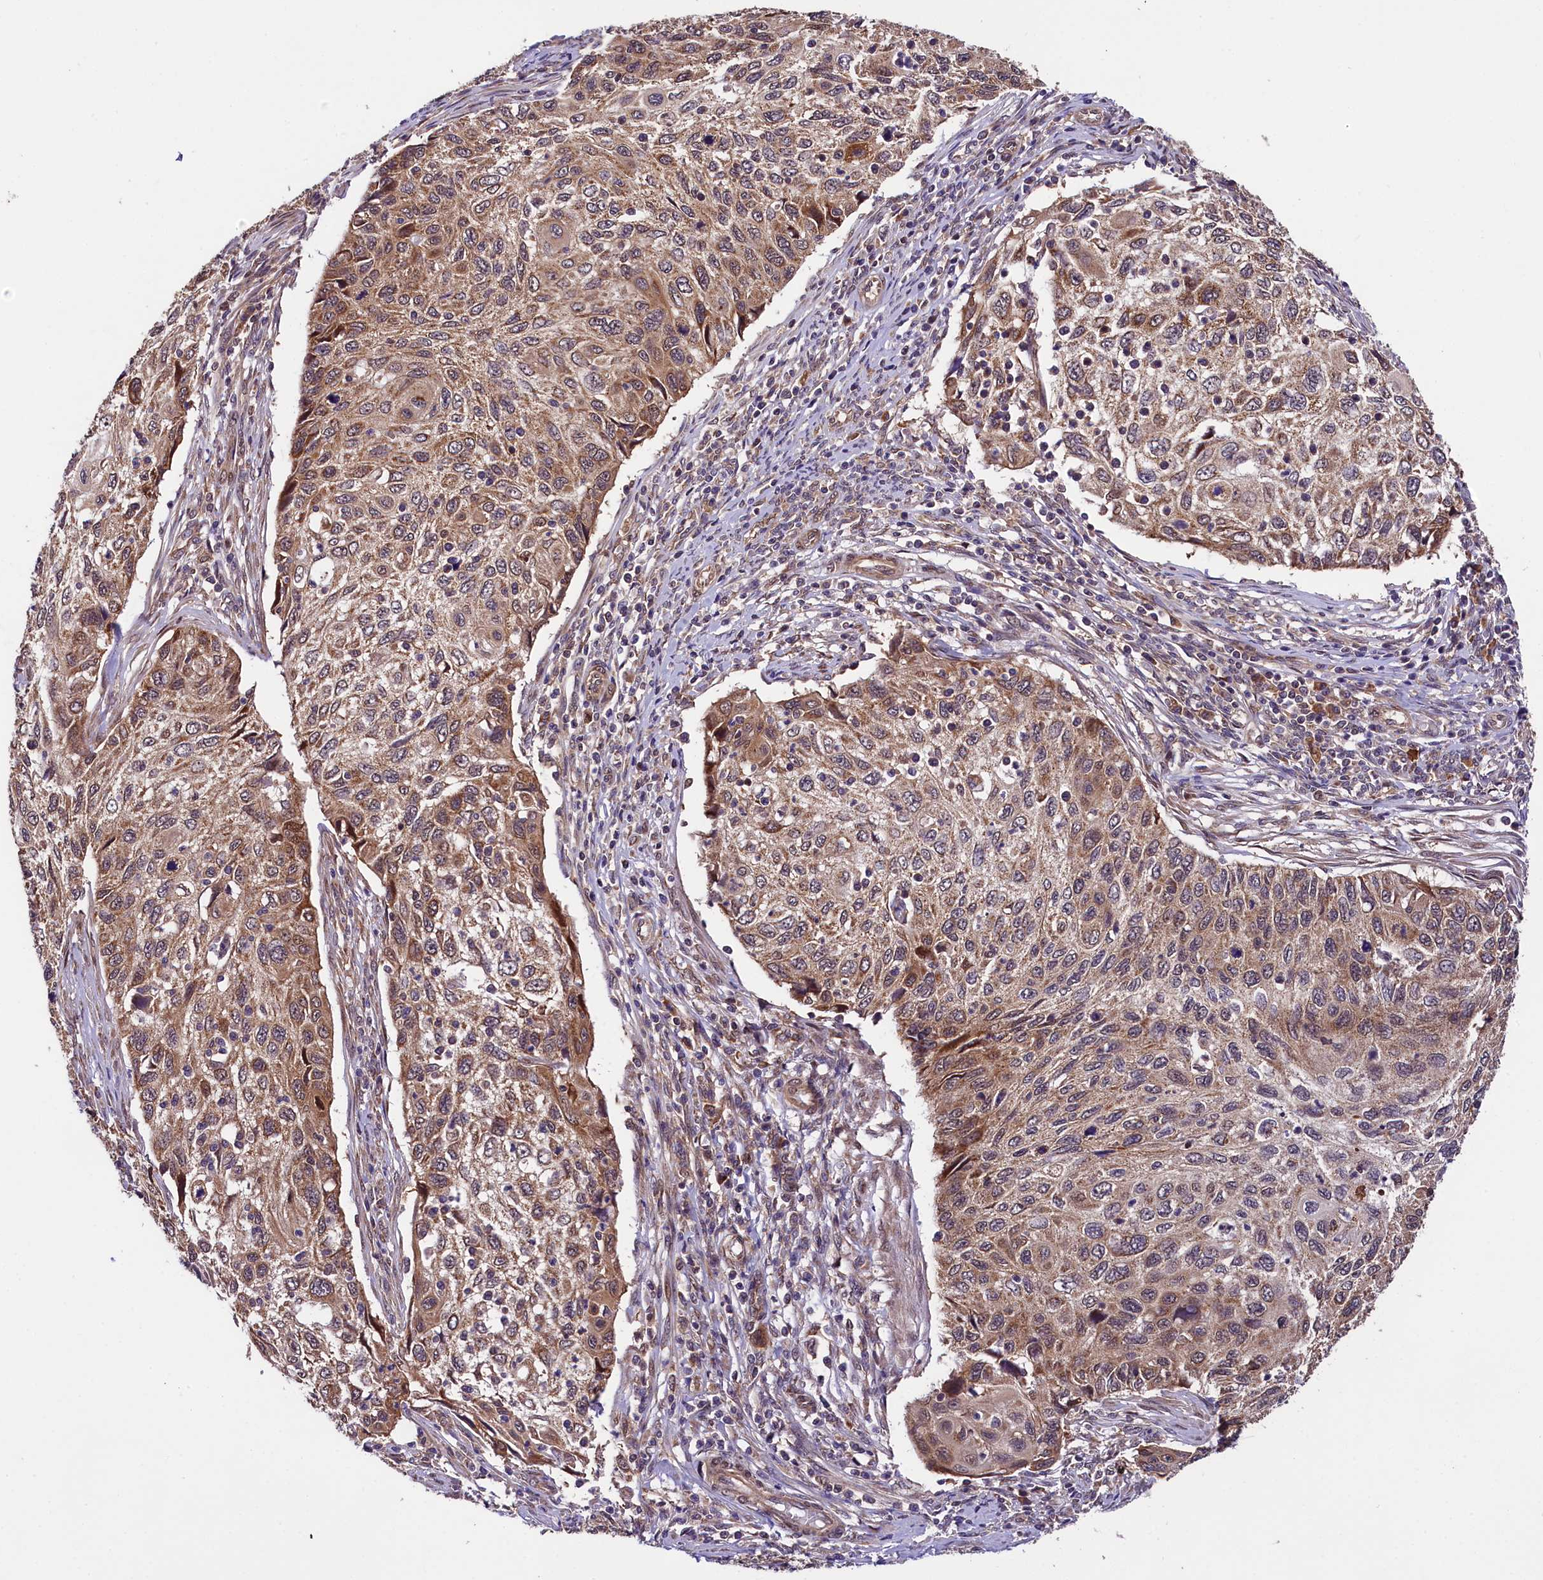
{"staining": {"intensity": "moderate", "quantity": ">75%", "location": "cytoplasmic/membranous"}, "tissue": "cervical cancer", "cell_type": "Tumor cells", "image_type": "cancer", "snomed": [{"axis": "morphology", "description": "Squamous cell carcinoma, NOS"}, {"axis": "topography", "description": "Cervix"}], "caption": "Immunohistochemistry (IHC) (DAB (3,3'-diaminobenzidine)) staining of squamous cell carcinoma (cervical) shows moderate cytoplasmic/membranous protein positivity in about >75% of tumor cells.", "gene": "DOHH", "patient": {"sex": "female", "age": 70}}